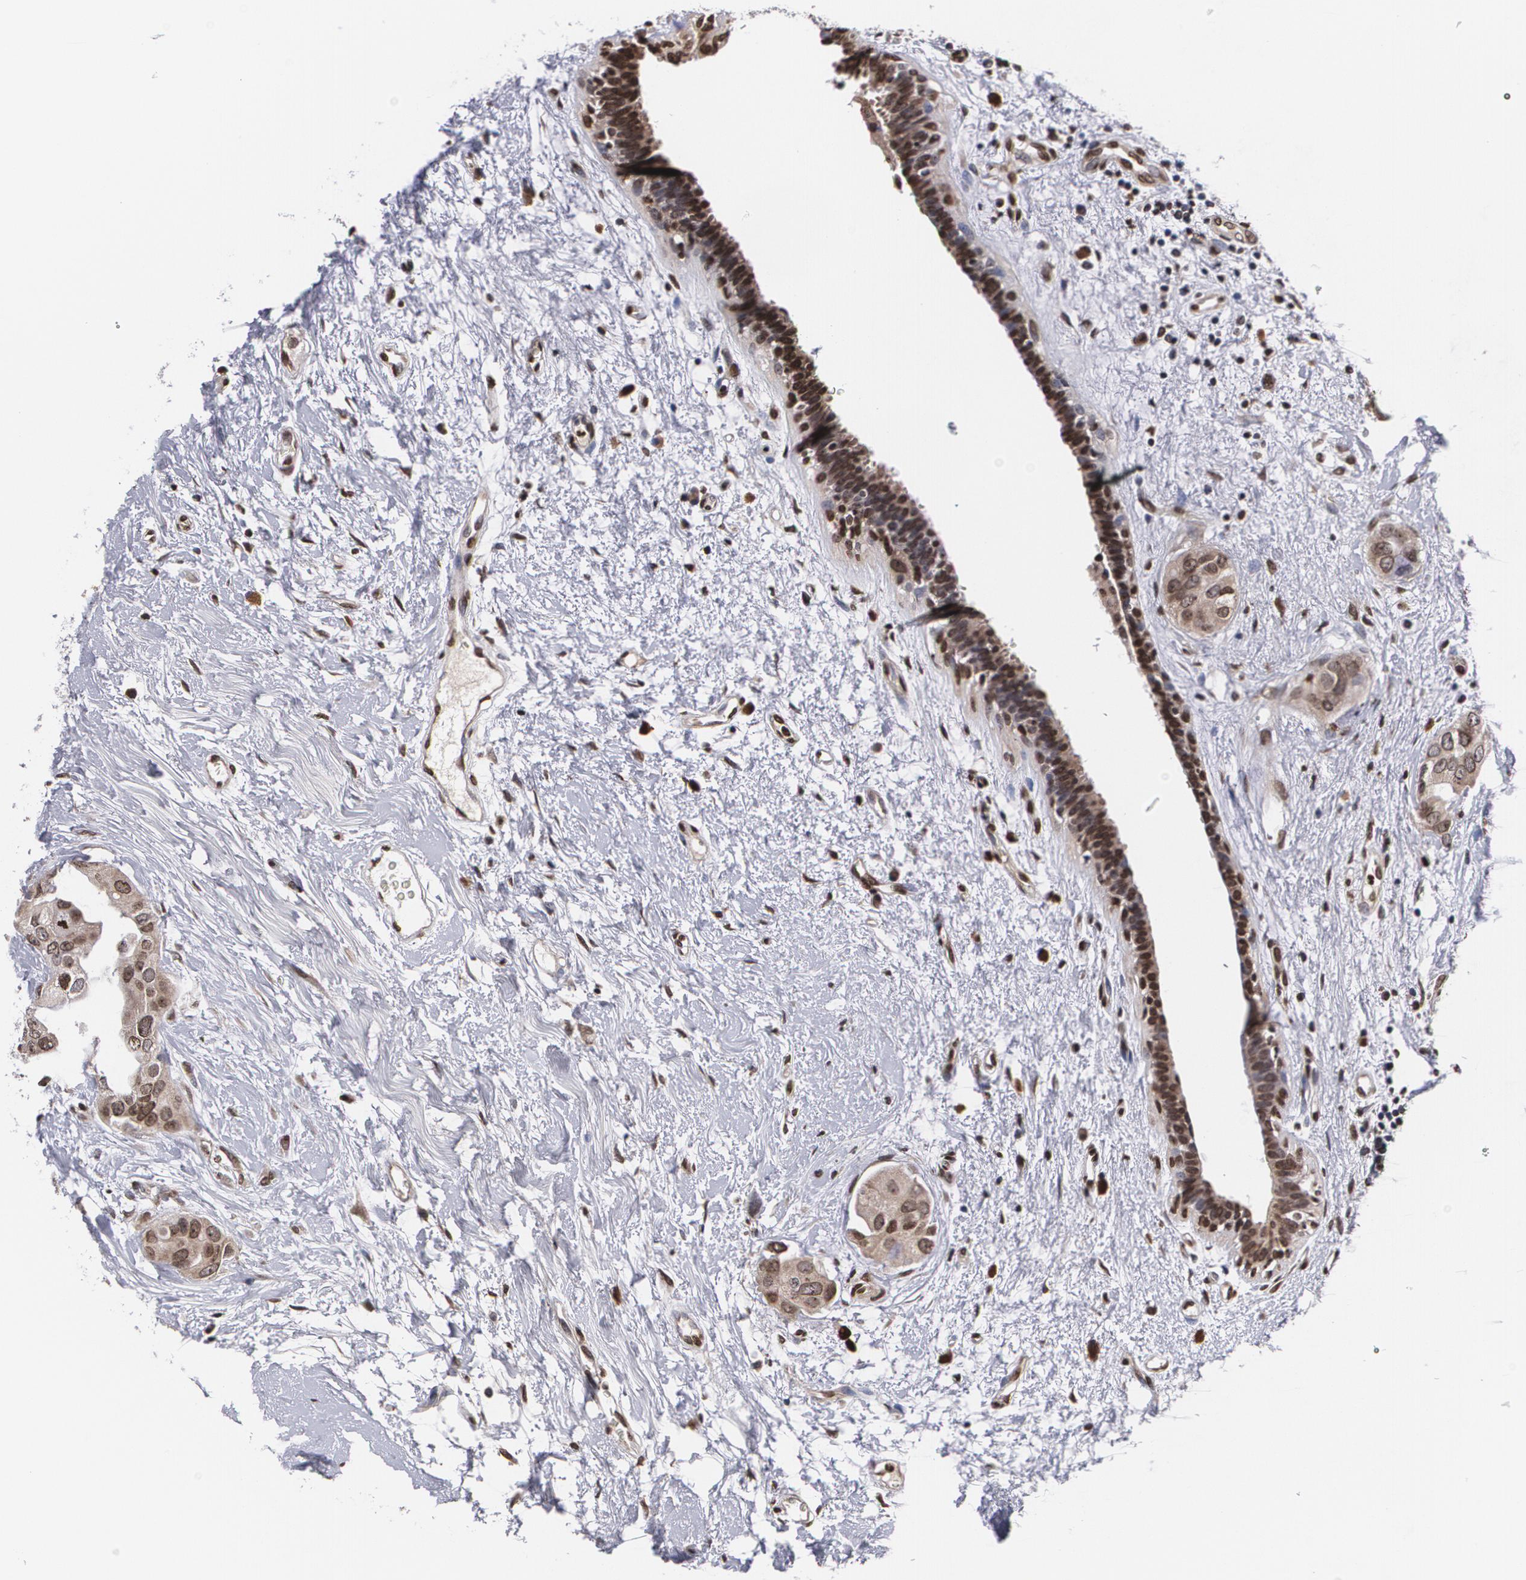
{"staining": {"intensity": "moderate", "quantity": ">75%", "location": "cytoplasmic/membranous,nuclear"}, "tissue": "breast cancer", "cell_type": "Tumor cells", "image_type": "cancer", "snomed": [{"axis": "morphology", "description": "Duct carcinoma"}, {"axis": "topography", "description": "Breast"}], "caption": "Protein analysis of invasive ductal carcinoma (breast) tissue demonstrates moderate cytoplasmic/membranous and nuclear positivity in approximately >75% of tumor cells. The staining was performed using DAB to visualize the protein expression in brown, while the nuclei were stained in blue with hematoxylin (Magnification: 20x).", "gene": "MVP", "patient": {"sex": "female", "age": 40}}